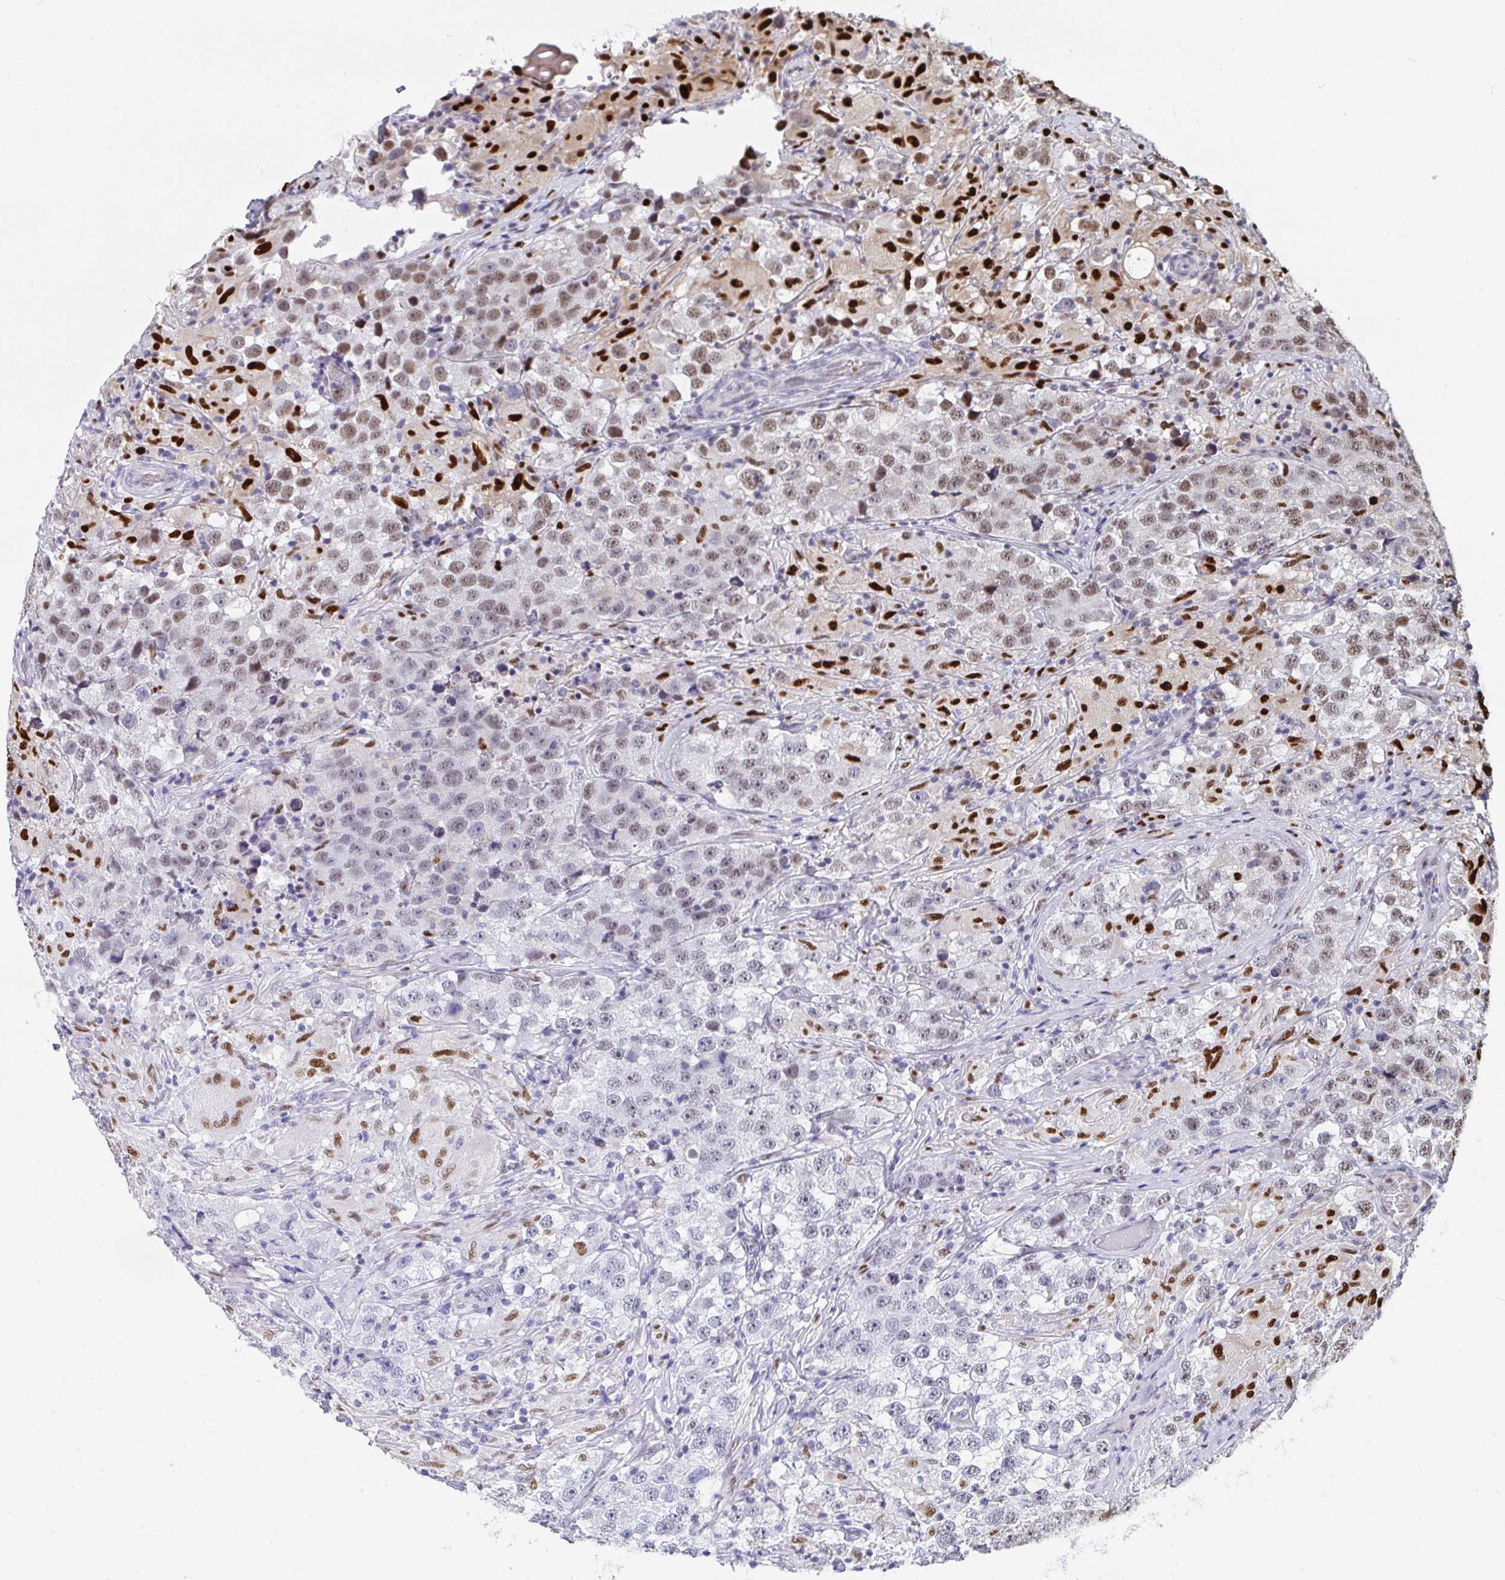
{"staining": {"intensity": "moderate", "quantity": "25%-75%", "location": "nuclear"}, "tissue": "testis cancer", "cell_type": "Tumor cells", "image_type": "cancer", "snomed": [{"axis": "morphology", "description": "Seminoma, NOS"}, {"axis": "topography", "description": "Testis"}], "caption": "The photomicrograph exhibits a brown stain indicating the presence of a protein in the nuclear of tumor cells in testis seminoma.", "gene": "JDP2", "patient": {"sex": "male", "age": 46}}